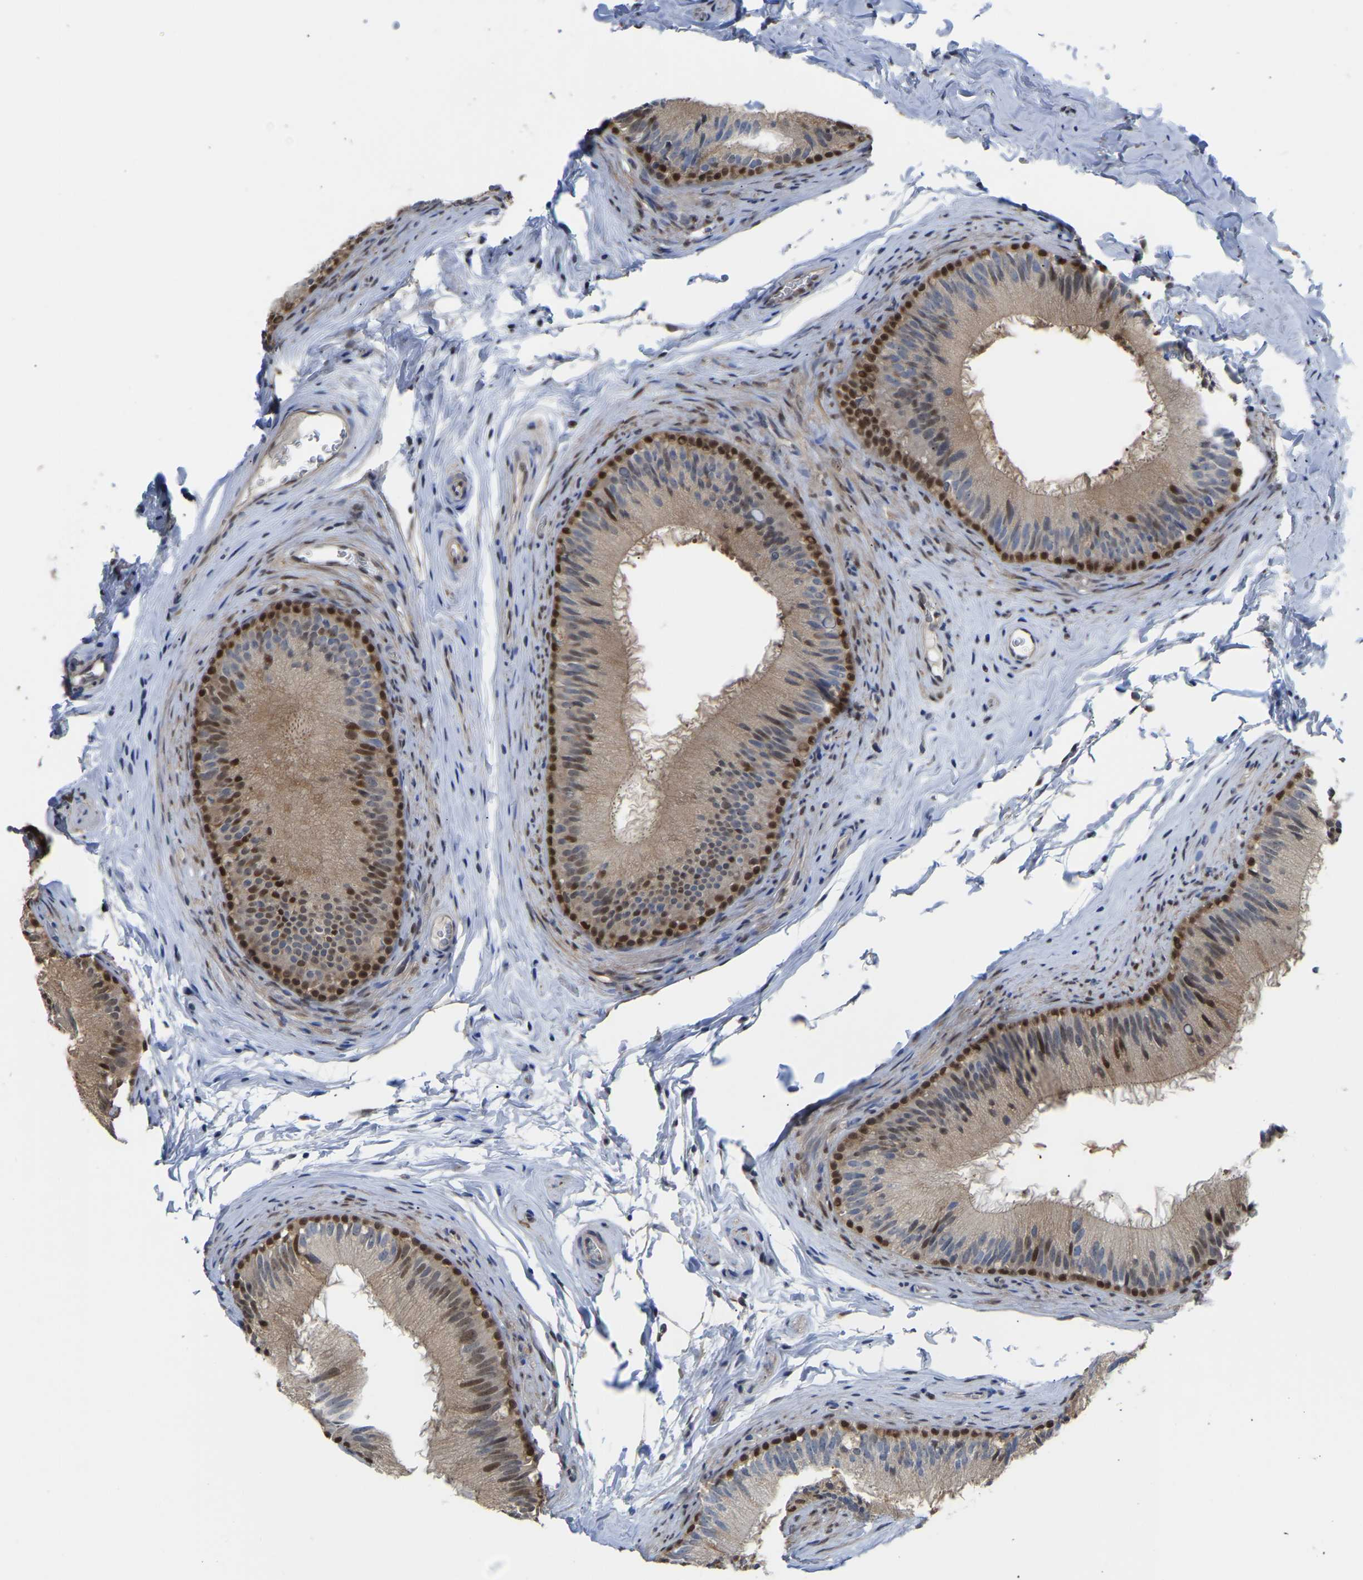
{"staining": {"intensity": "strong", "quantity": "<25%", "location": "cytoplasmic/membranous,nuclear"}, "tissue": "epididymis", "cell_type": "Glandular cells", "image_type": "normal", "snomed": [{"axis": "morphology", "description": "Normal tissue, NOS"}, {"axis": "topography", "description": "Testis"}, {"axis": "topography", "description": "Epididymis"}], "caption": "This is an image of immunohistochemistry (IHC) staining of normal epididymis, which shows strong expression in the cytoplasmic/membranous,nuclear of glandular cells.", "gene": "KLRG2", "patient": {"sex": "male", "age": 36}}